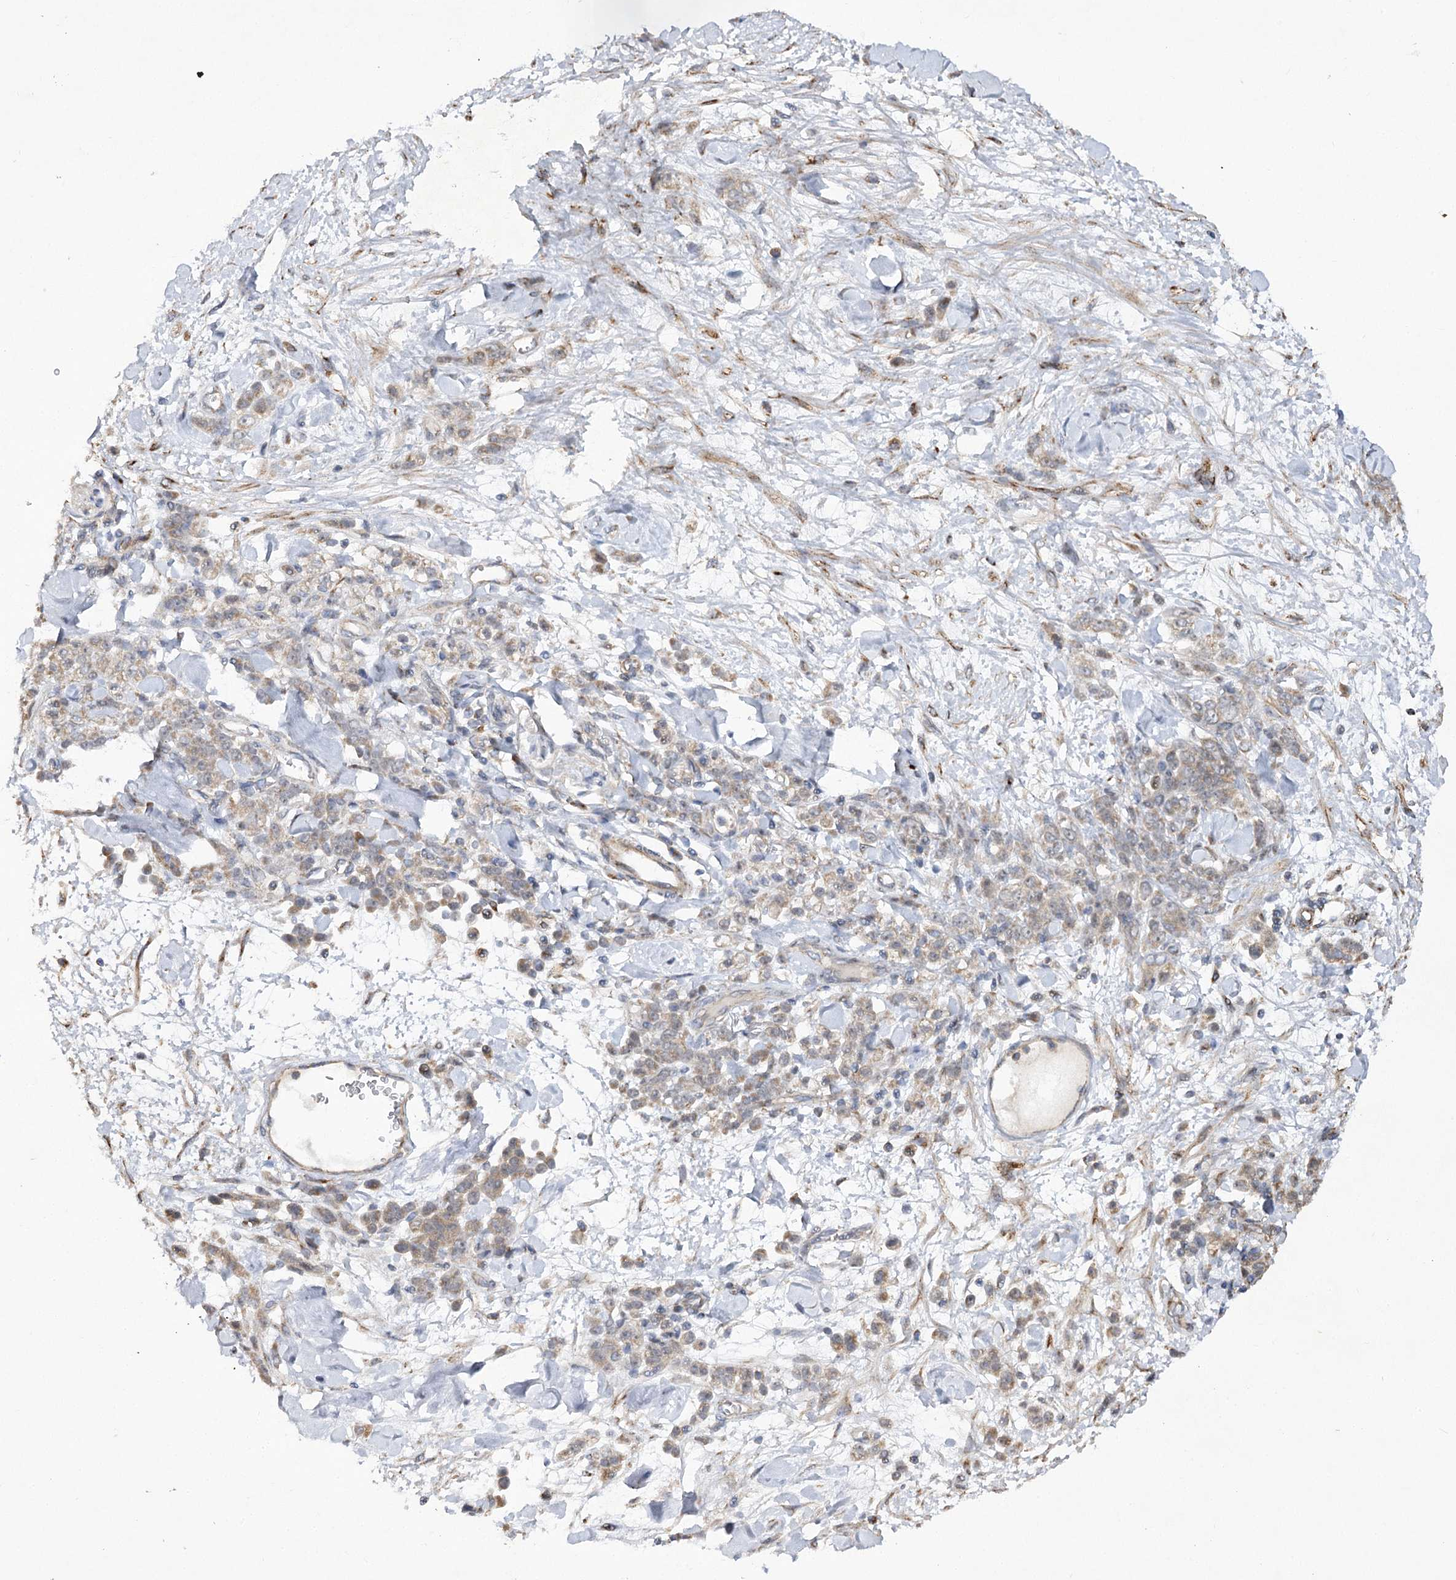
{"staining": {"intensity": "weak", "quantity": "25%-75%", "location": "cytoplasmic/membranous"}, "tissue": "stomach cancer", "cell_type": "Tumor cells", "image_type": "cancer", "snomed": [{"axis": "morphology", "description": "Normal tissue, NOS"}, {"axis": "morphology", "description": "Adenocarcinoma, NOS"}, {"axis": "topography", "description": "Stomach"}], "caption": "Human stomach cancer stained with a brown dye shows weak cytoplasmic/membranous positive expression in about 25%-75% of tumor cells.", "gene": "SCRN3", "patient": {"sex": "male", "age": 82}}